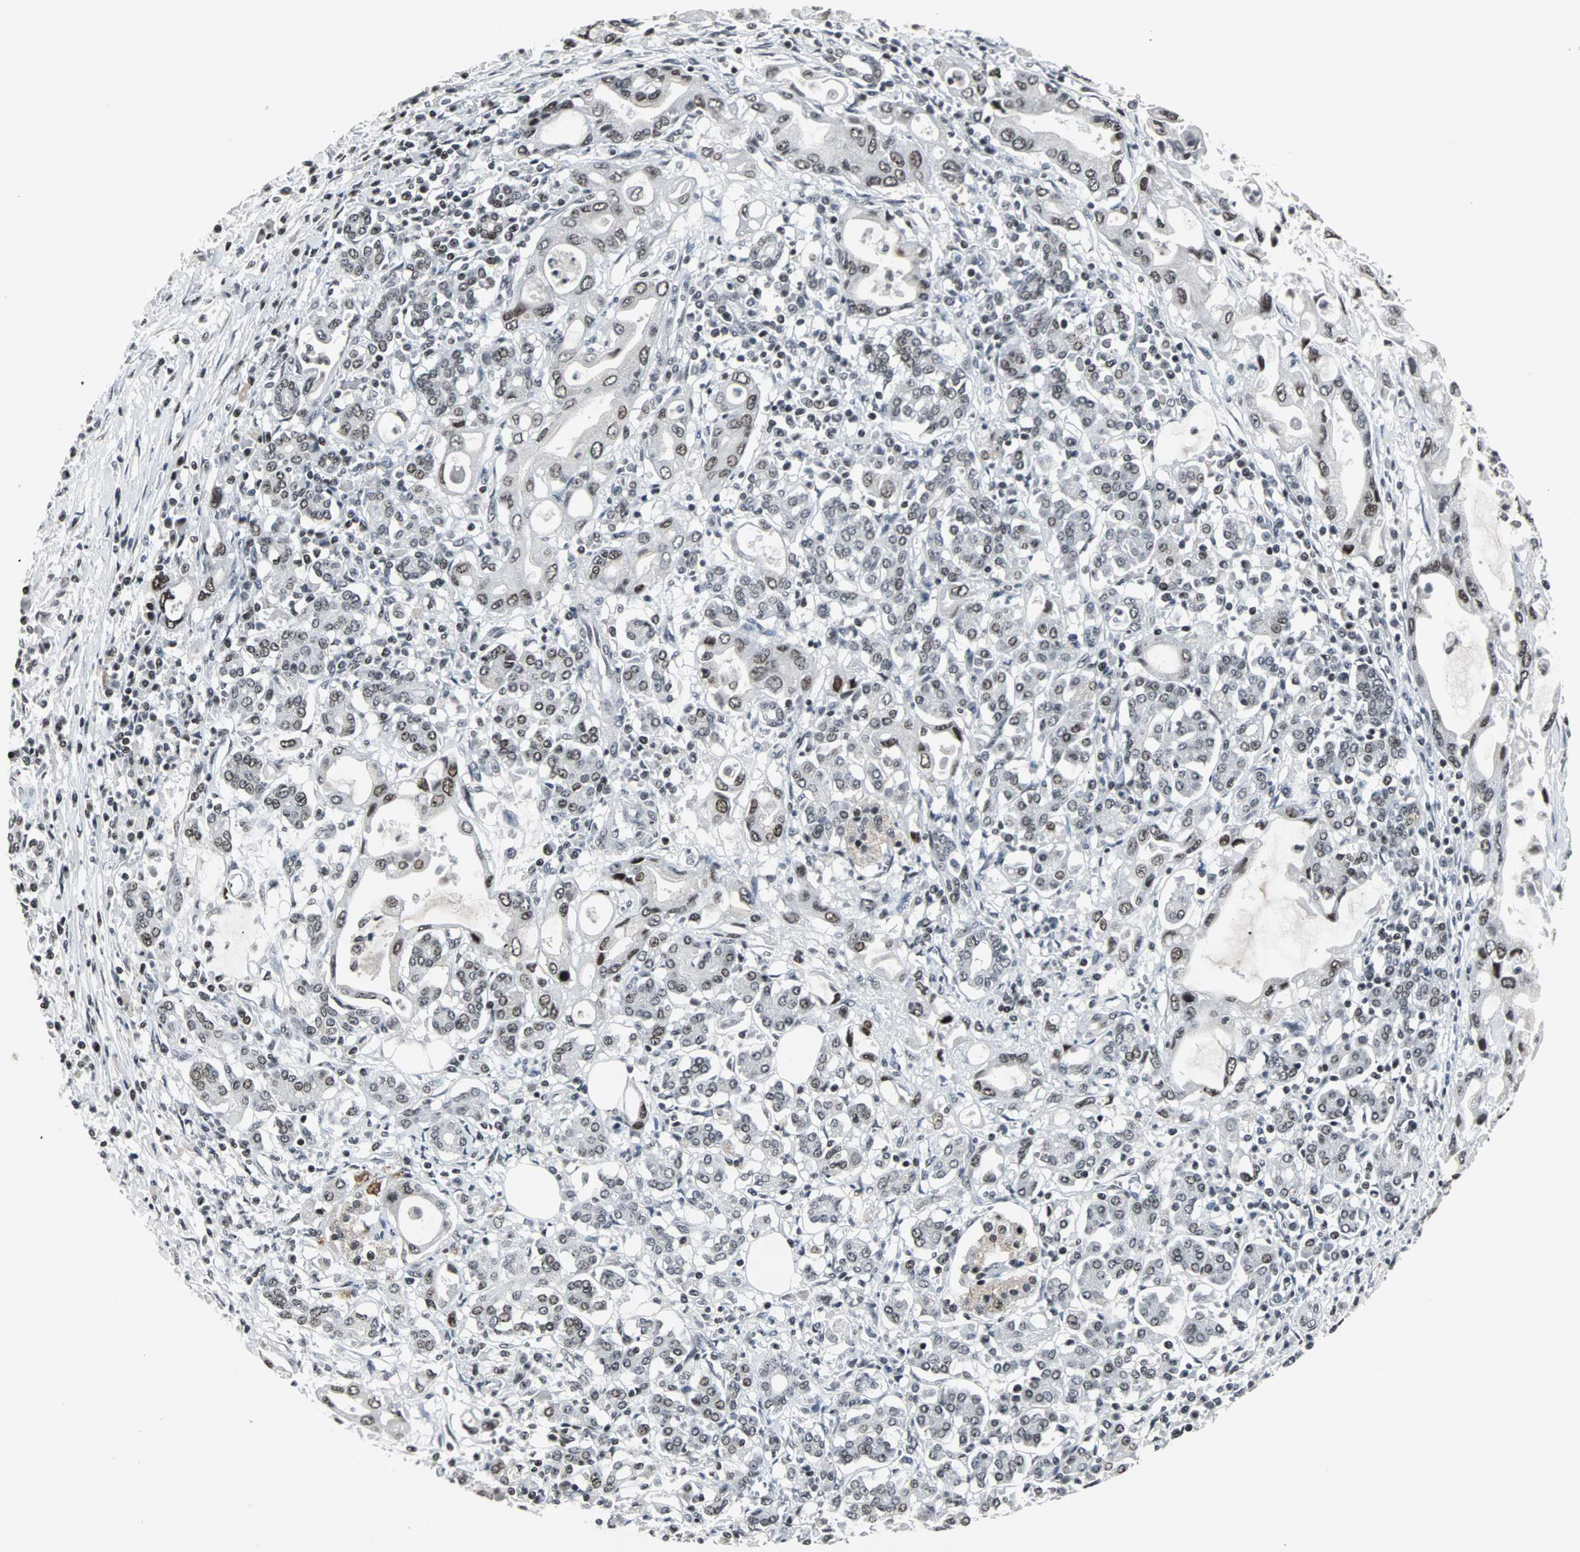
{"staining": {"intensity": "moderate", "quantity": "25%-75%", "location": "nuclear"}, "tissue": "pancreatic cancer", "cell_type": "Tumor cells", "image_type": "cancer", "snomed": [{"axis": "morphology", "description": "Adenocarcinoma, NOS"}, {"axis": "topography", "description": "Pancreas"}], "caption": "Moderate nuclear expression is identified in approximately 25%-75% of tumor cells in pancreatic cancer (adenocarcinoma).", "gene": "PNKP", "patient": {"sex": "female", "age": 57}}